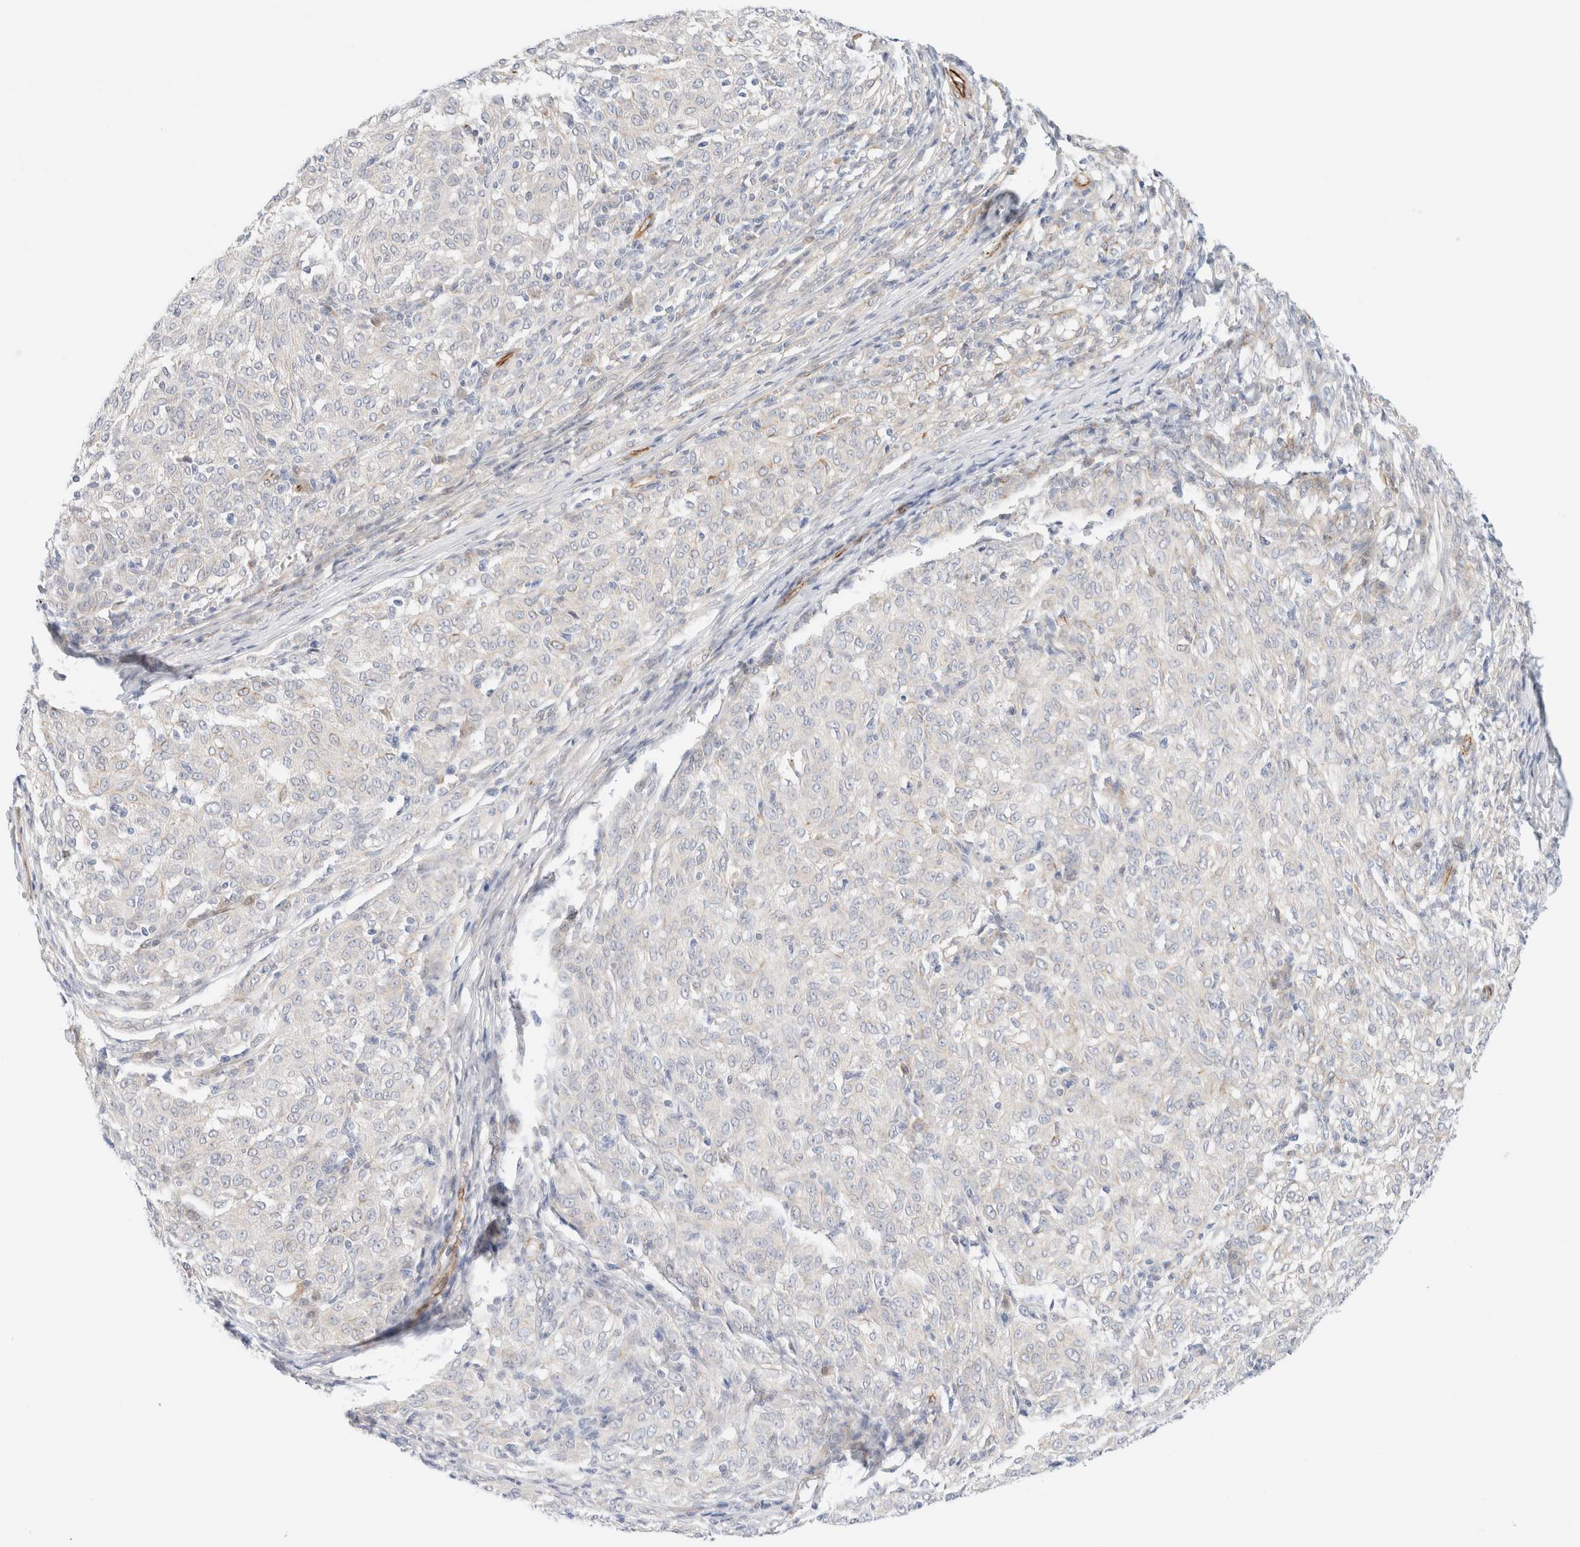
{"staining": {"intensity": "negative", "quantity": "none", "location": "none"}, "tissue": "melanoma", "cell_type": "Tumor cells", "image_type": "cancer", "snomed": [{"axis": "morphology", "description": "Malignant melanoma, NOS"}, {"axis": "topography", "description": "Skin"}], "caption": "An image of human melanoma is negative for staining in tumor cells.", "gene": "SLC25A48", "patient": {"sex": "female", "age": 72}}